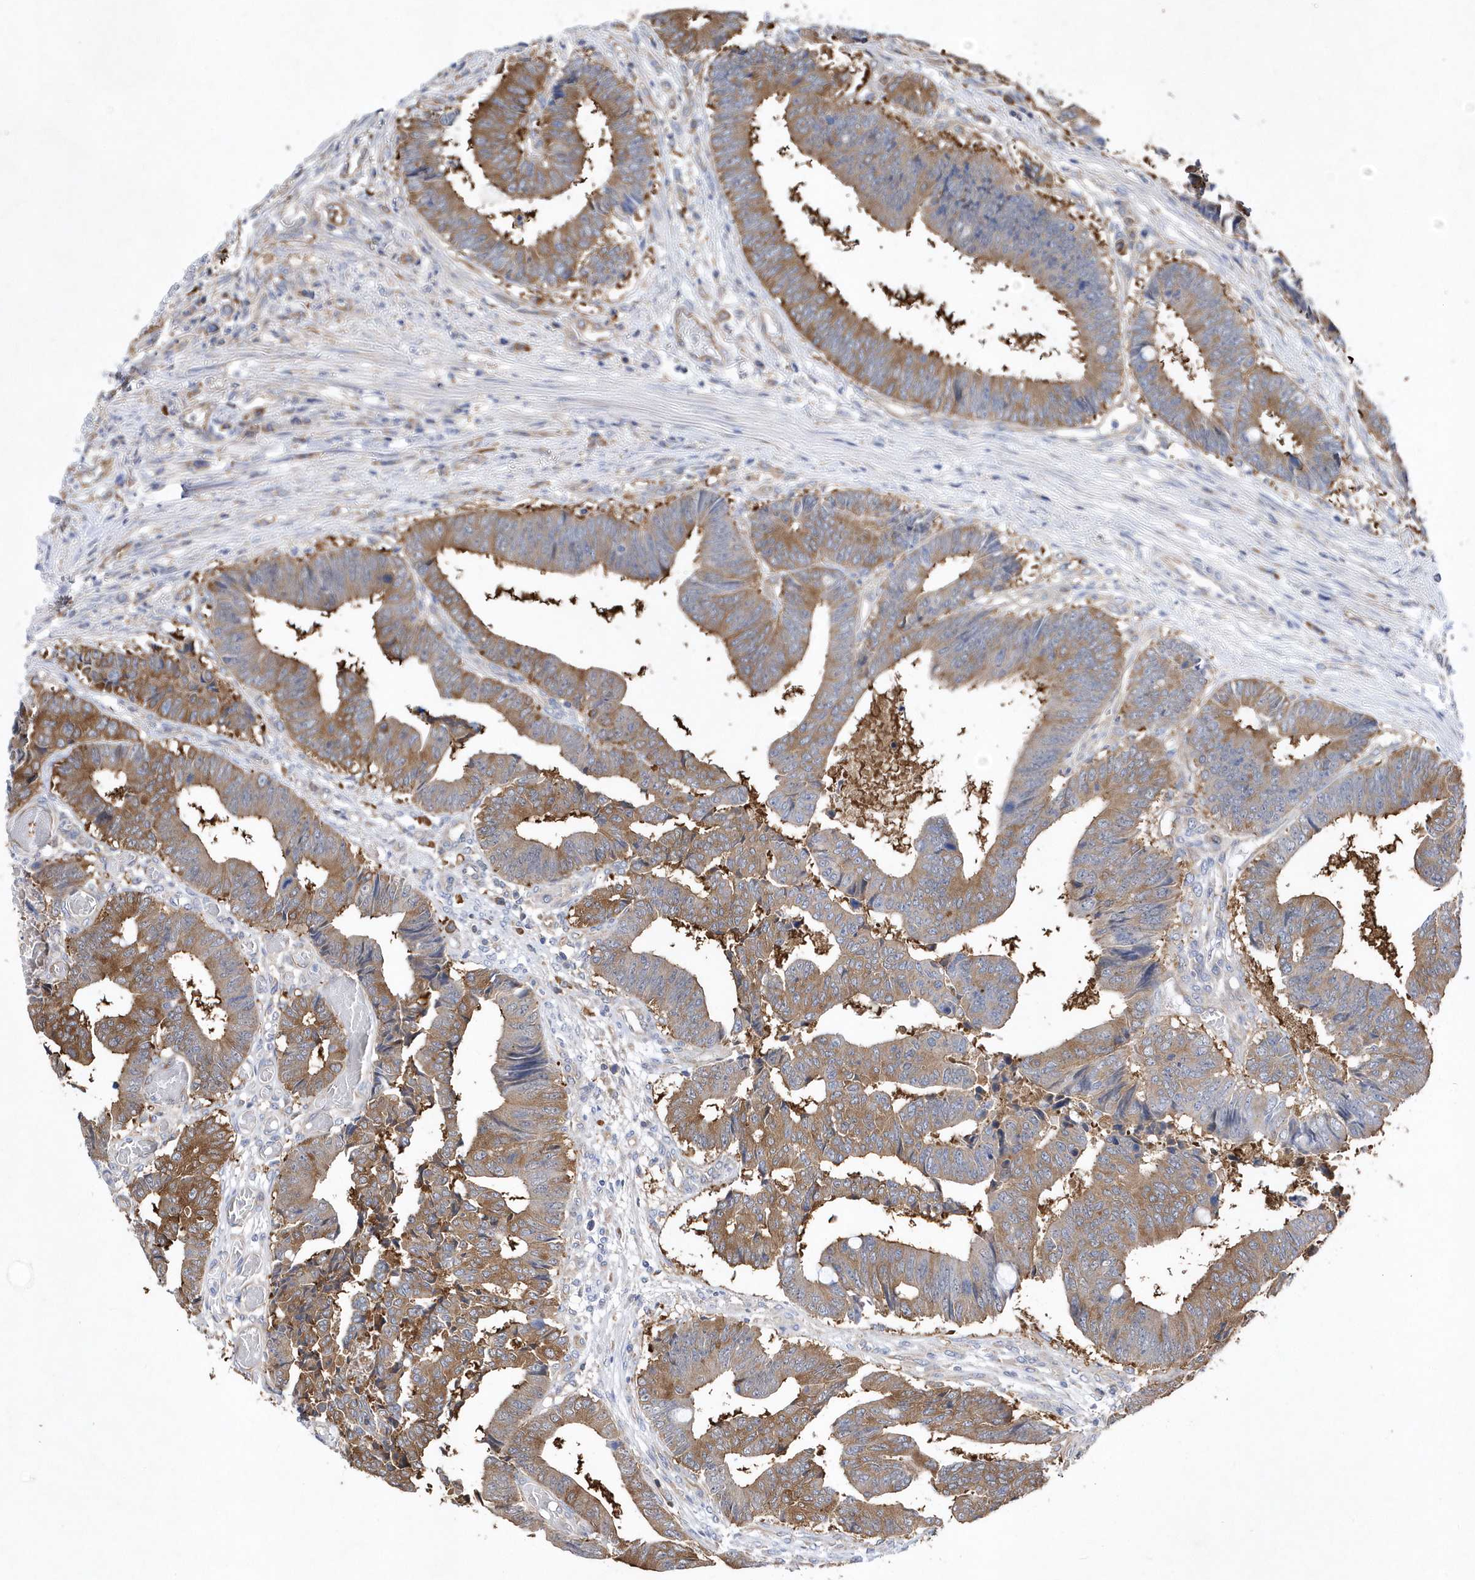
{"staining": {"intensity": "moderate", "quantity": ">75%", "location": "cytoplasmic/membranous"}, "tissue": "colorectal cancer", "cell_type": "Tumor cells", "image_type": "cancer", "snomed": [{"axis": "morphology", "description": "Adenocarcinoma, NOS"}, {"axis": "topography", "description": "Rectum"}], "caption": "Immunohistochemistry (IHC) image of human colorectal cancer stained for a protein (brown), which shows medium levels of moderate cytoplasmic/membranous expression in approximately >75% of tumor cells.", "gene": "JKAMP", "patient": {"sex": "male", "age": 84}}